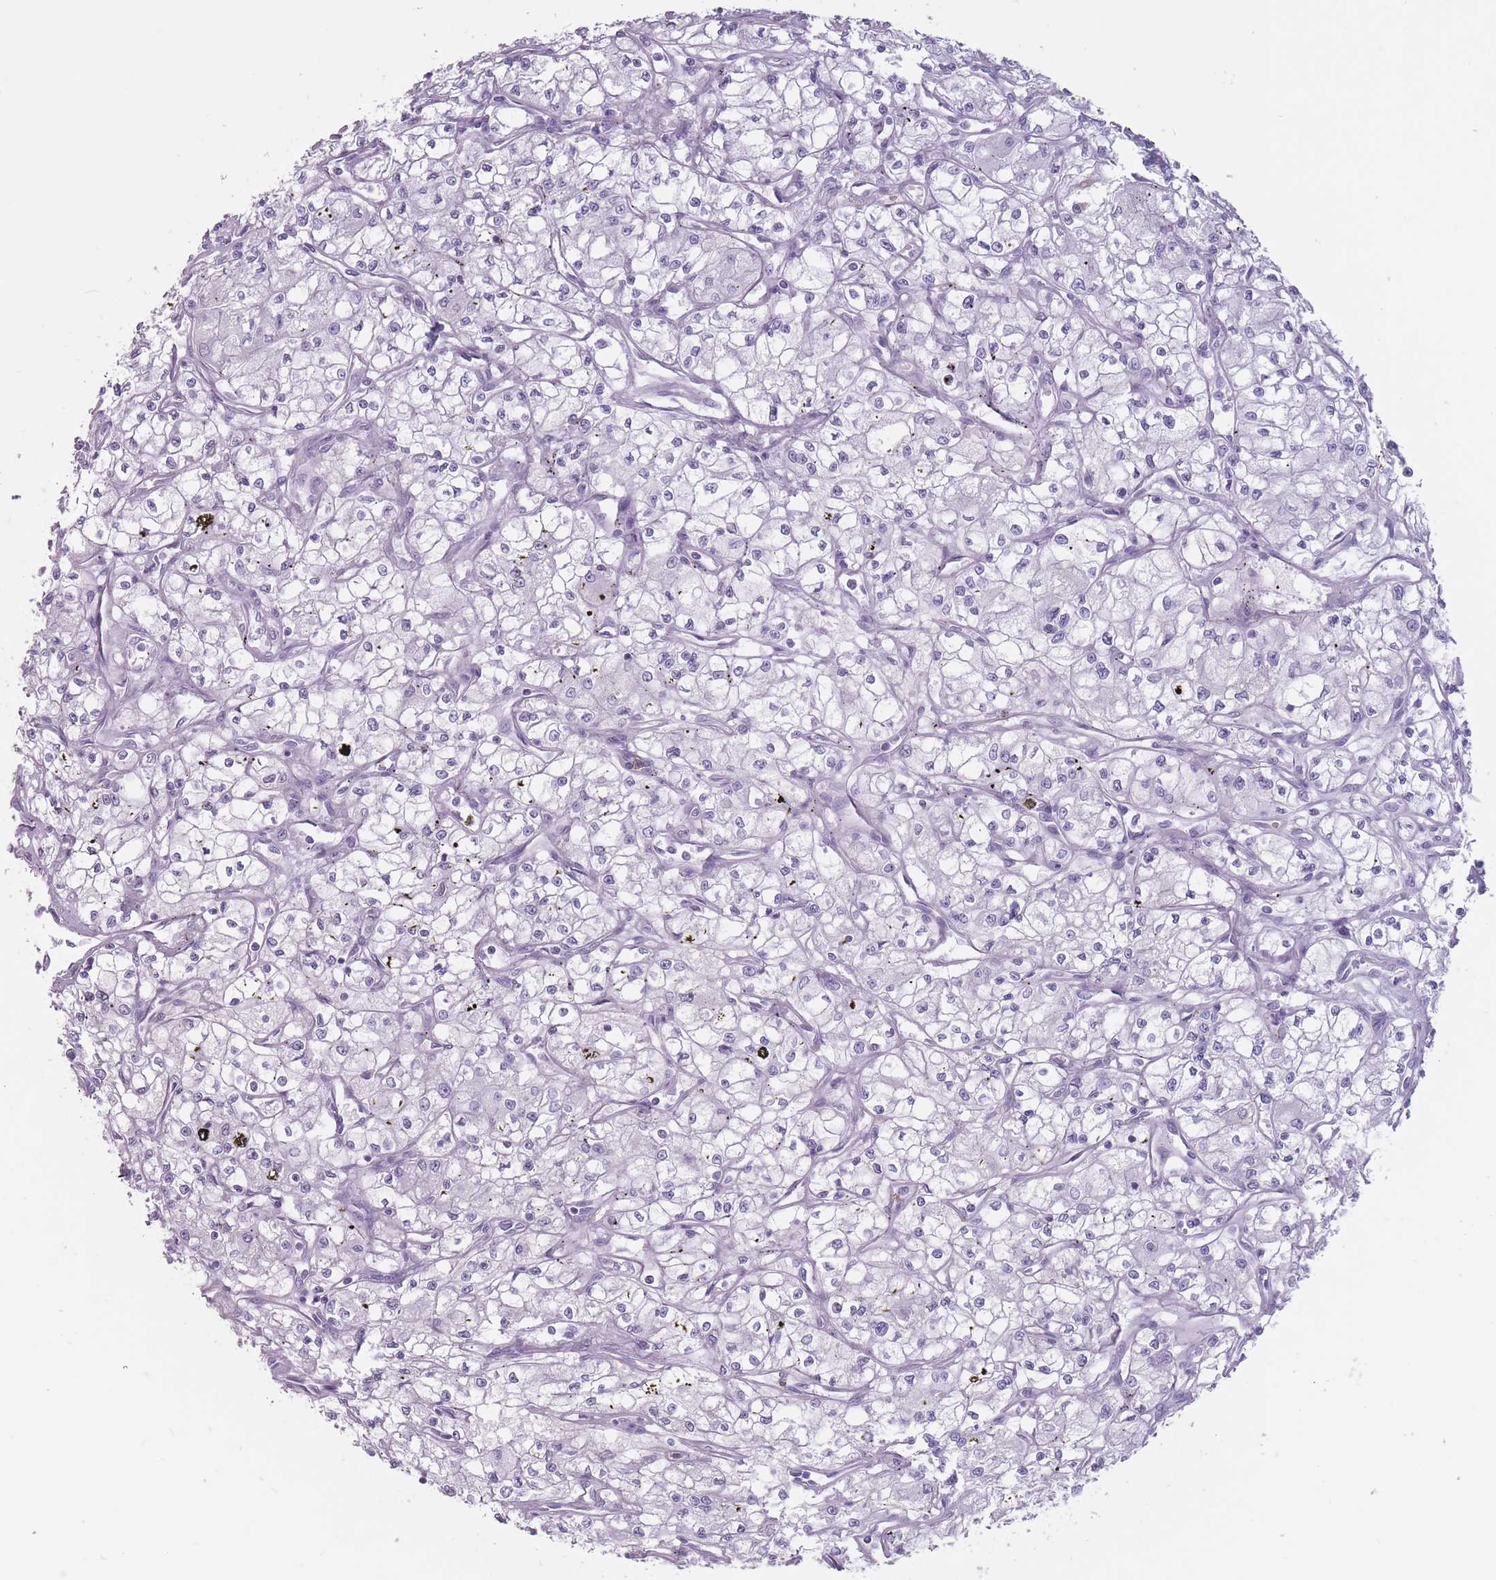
{"staining": {"intensity": "negative", "quantity": "none", "location": "none"}, "tissue": "renal cancer", "cell_type": "Tumor cells", "image_type": "cancer", "snomed": [{"axis": "morphology", "description": "Adenocarcinoma, NOS"}, {"axis": "topography", "description": "Kidney"}], "caption": "Immunohistochemical staining of renal cancer (adenocarcinoma) reveals no significant expression in tumor cells.", "gene": "PNMA3", "patient": {"sex": "male", "age": 59}}